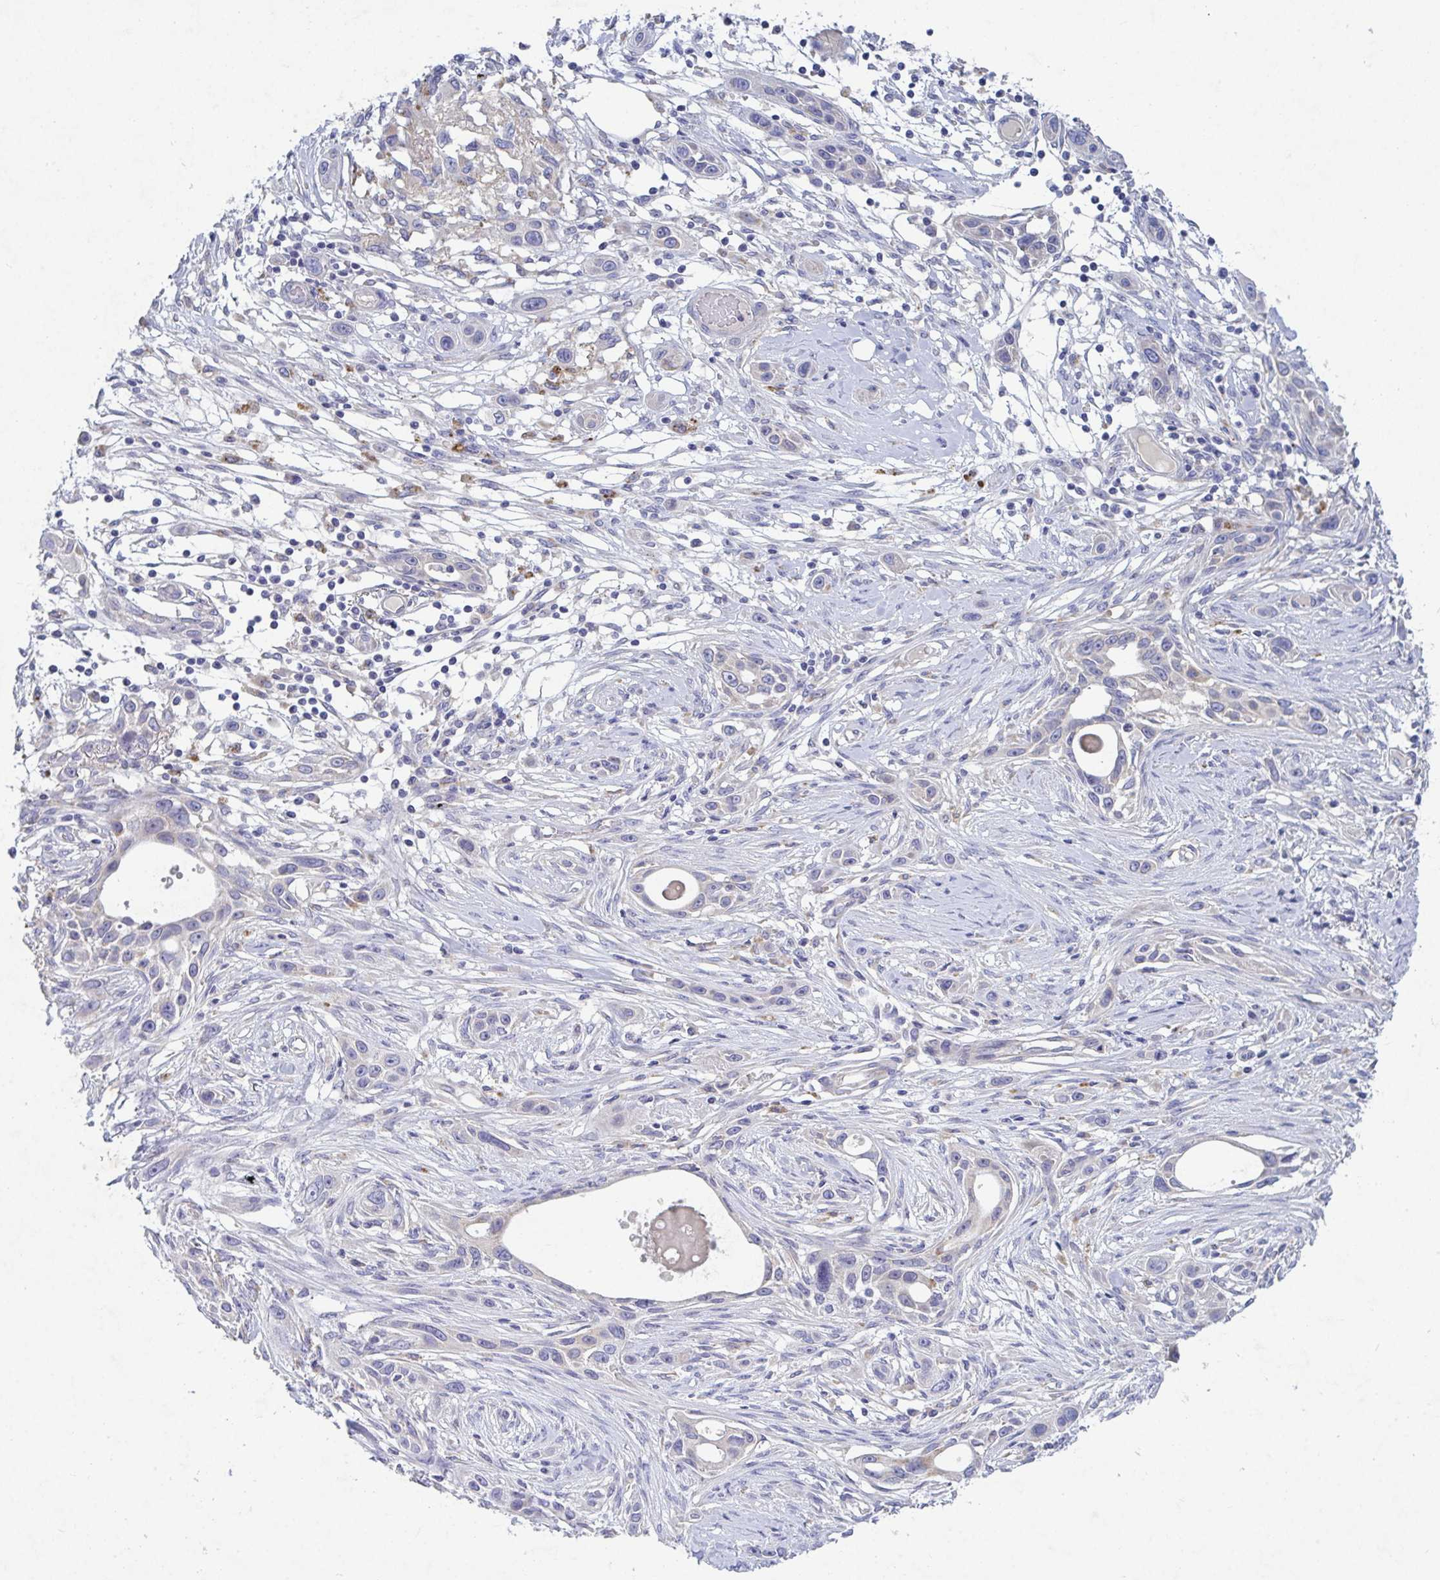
{"staining": {"intensity": "negative", "quantity": "none", "location": "none"}, "tissue": "skin cancer", "cell_type": "Tumor cells", "image_type": "cancer", "snomed": [{"axis": "morphology", "description": "Squamous cell carcinoma, NOS"}, {"axis": "topography", "description": "Skin"}], "caption": "The histopathology image demonstrates no significant staining in tumor cells of skin cancer. The staining was performed using DAB (3,3'-diaminobenzidine) to visualize the protein expression in brown, while the nuclei were stained in blue with hematoxylin (Magnification: 20x).", "gene": "GALNT13", "patient": {"sex": "female", "age": 69}}